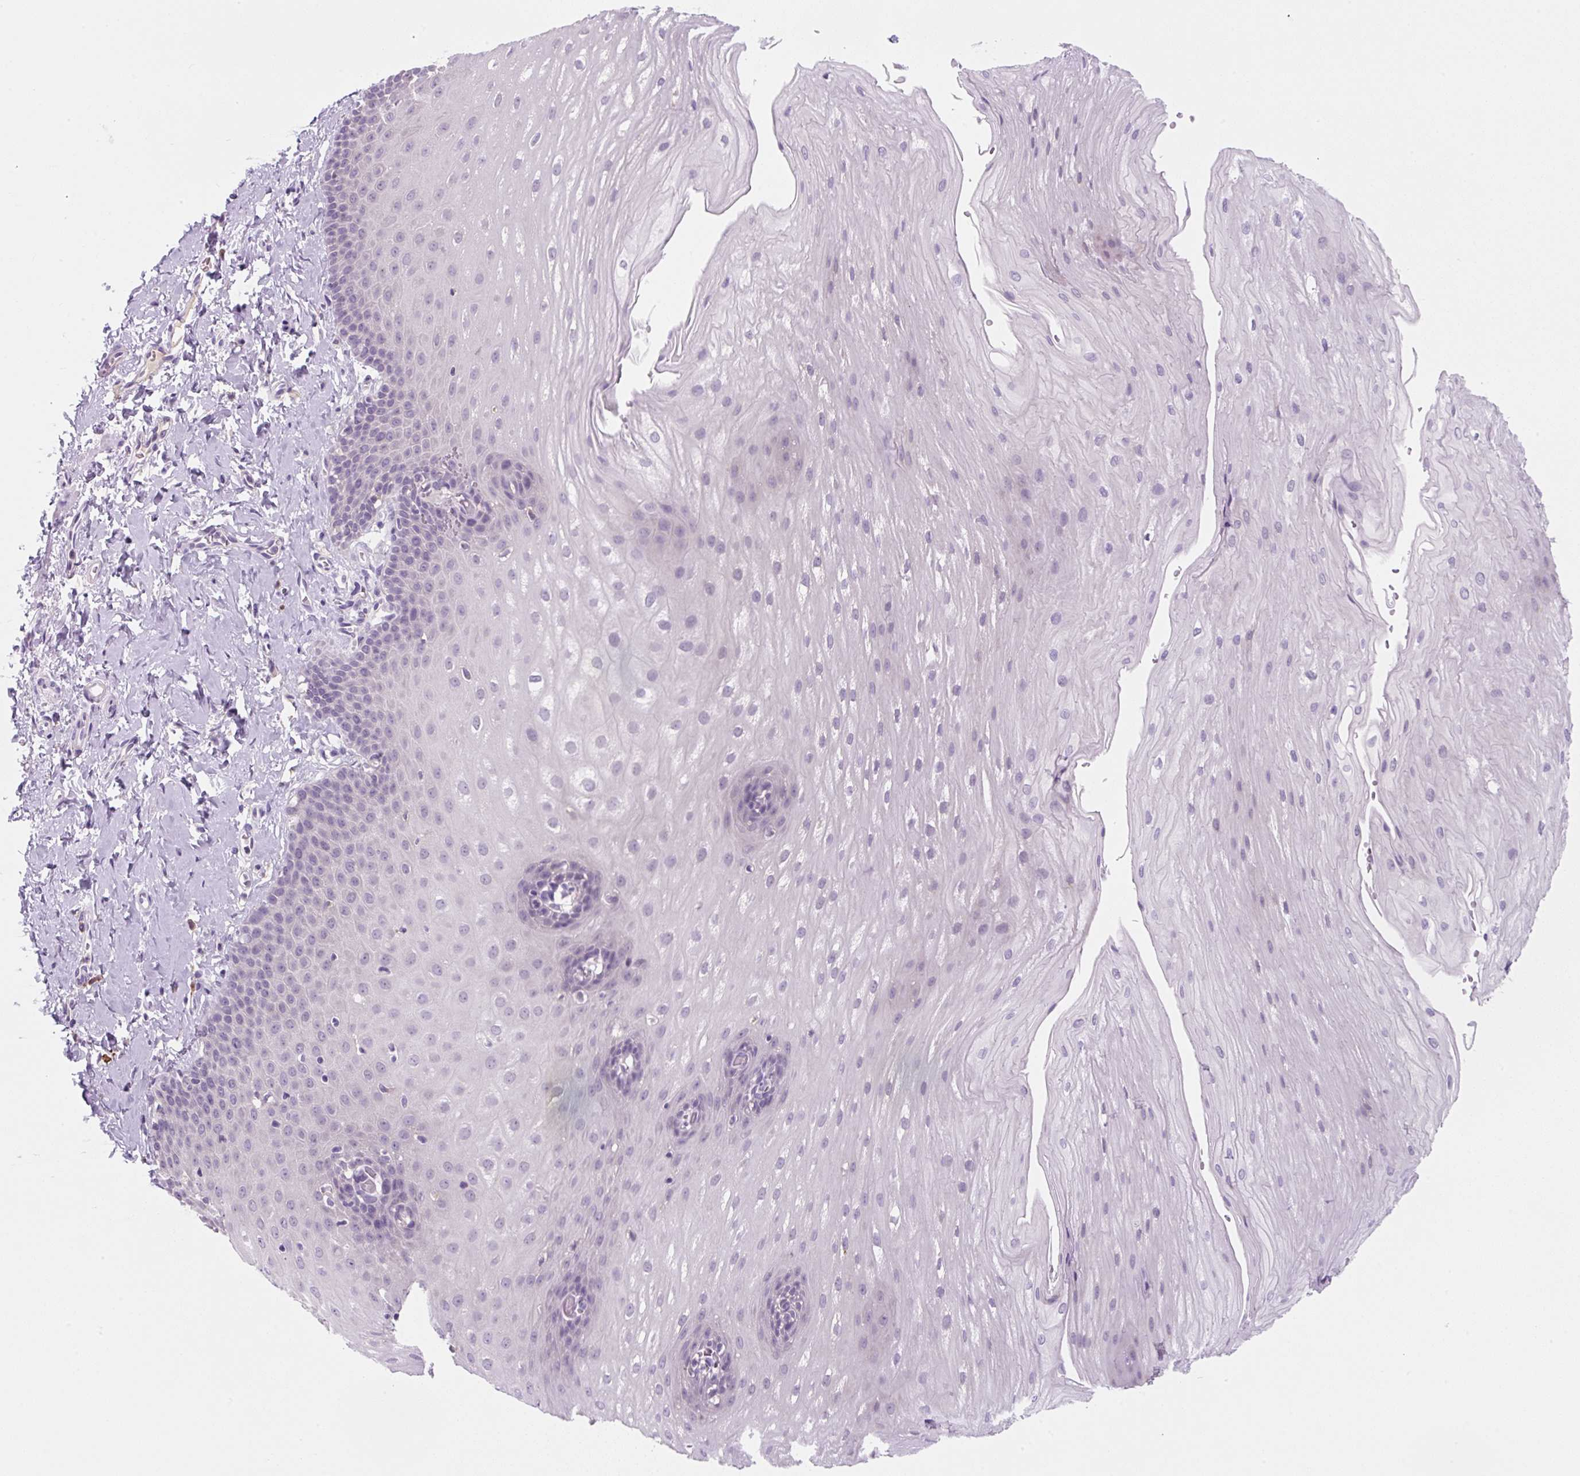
{"staining": {"intensity": "negative", "quantity": "none", "location": "none"}, "tissue": "esophagus", "cell_type": "Squamous epithelial cells", "image_type": "normal", "snomed": [{"axis": "morphology", "description": "Normal tissue, NOS"}, {"axis": "topography", "description": "Esophagus"}], "caption": "A photomicrograph of human esophagus is negative for staining in squamous epithelial cells. The staining is performed using DAB (3,3'-diaminobenzidine) brown chromogen with nuclei counter-stained in using hematoxylin.", "gene": "FZD5", "patient": {"sex": "male", "age": 70}}